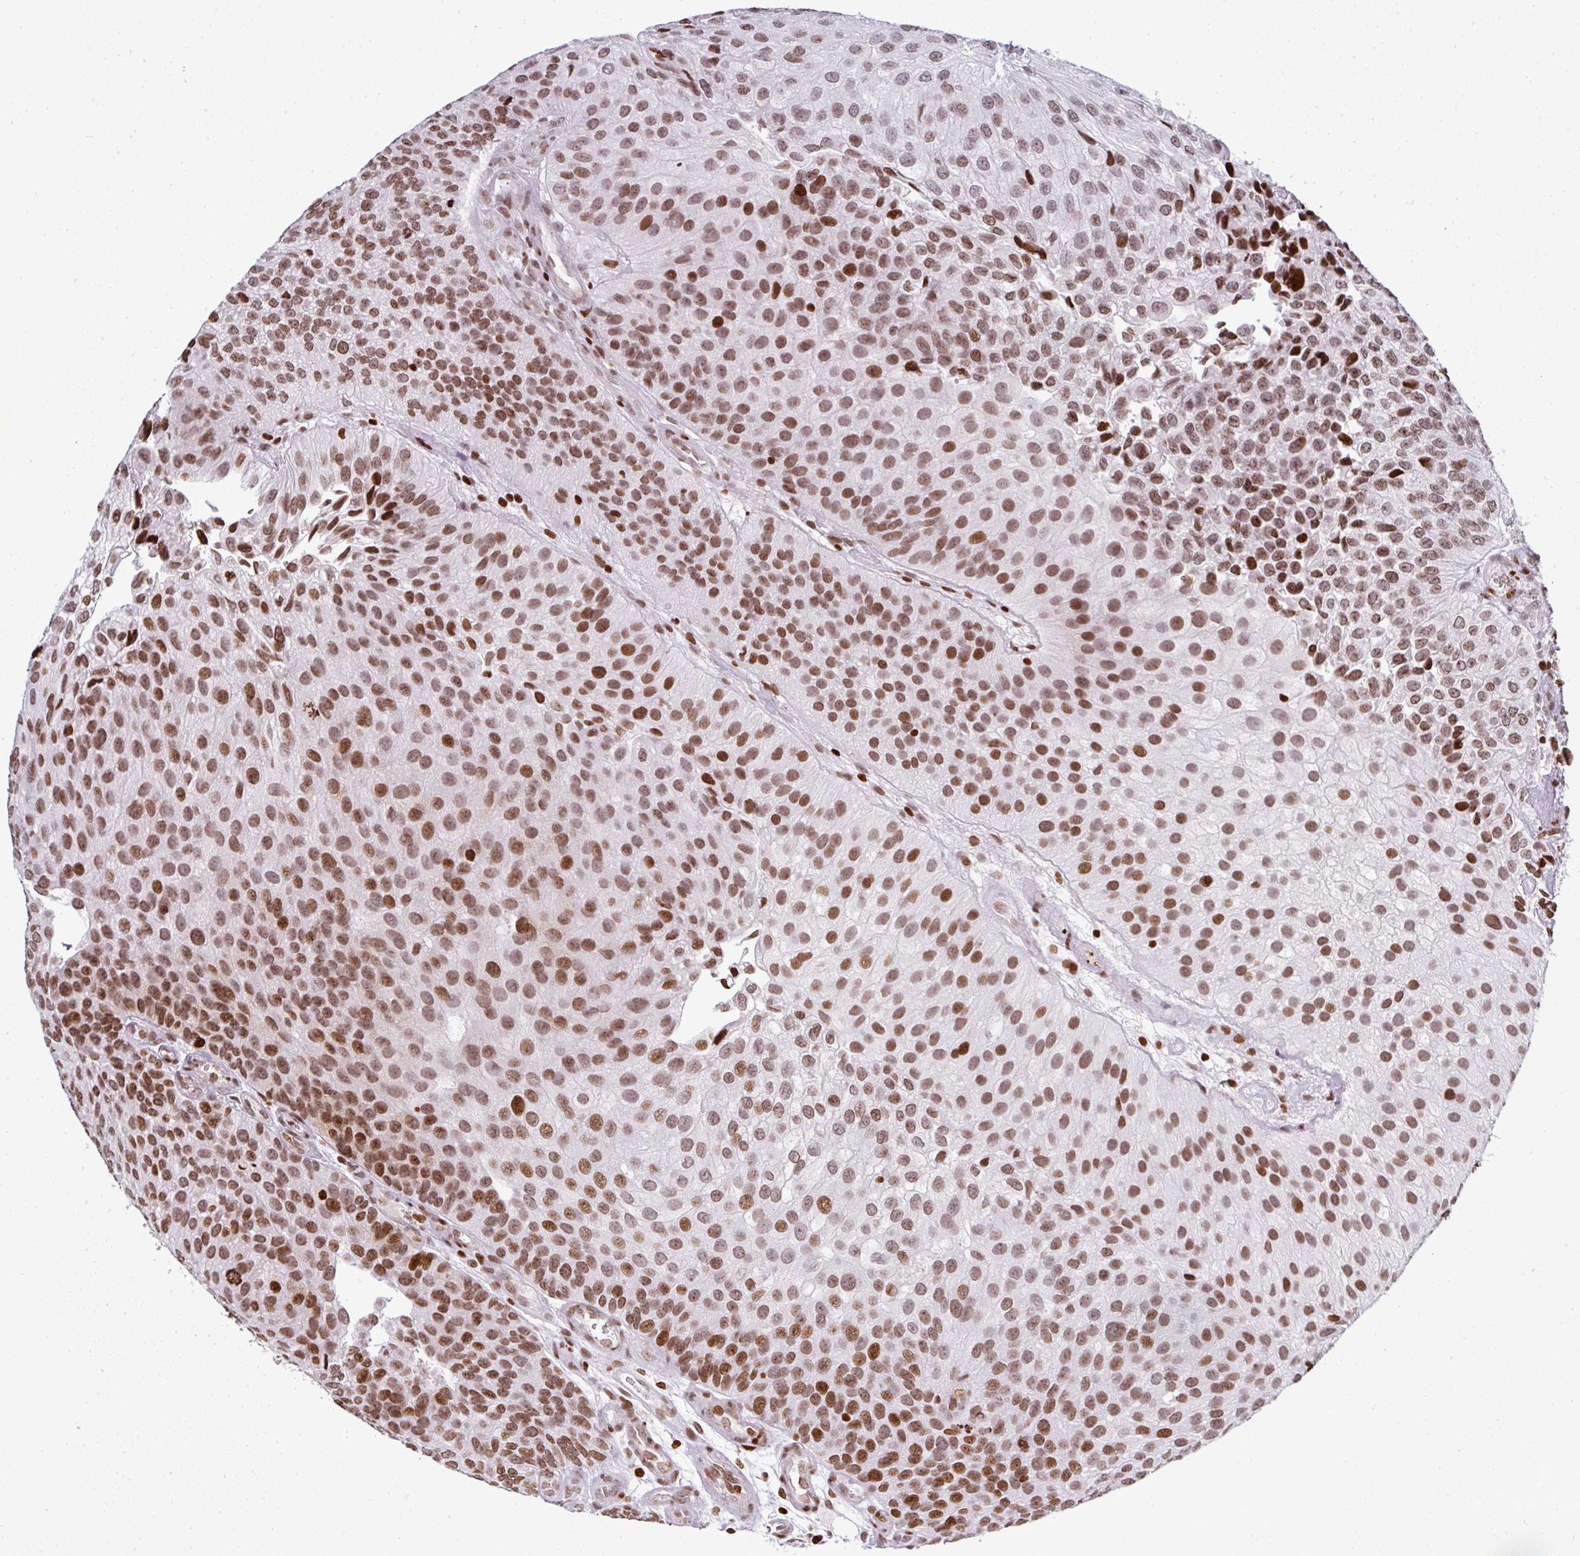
{"staining": {"intensity": "strong", "quantity": ">75%", "location": "nuclear"}, "tissue": "urothelial cancer", "cell_type": "Tumor cells", "image_type": "cancer", "snomed": [{"axis": "morphology", "description": "Urothelial carcinoma, NOS"}, {"axis": "topography", "description": "Urinary bladder"}], "caption": "About >75% of tumor cells in transitional cell carcinoma exhibit strong nuclear protein staining as visualized by brown immunohistochemical staining.", "gene": "RASL11A", "patient": {"sex": "male", "age": 87}}